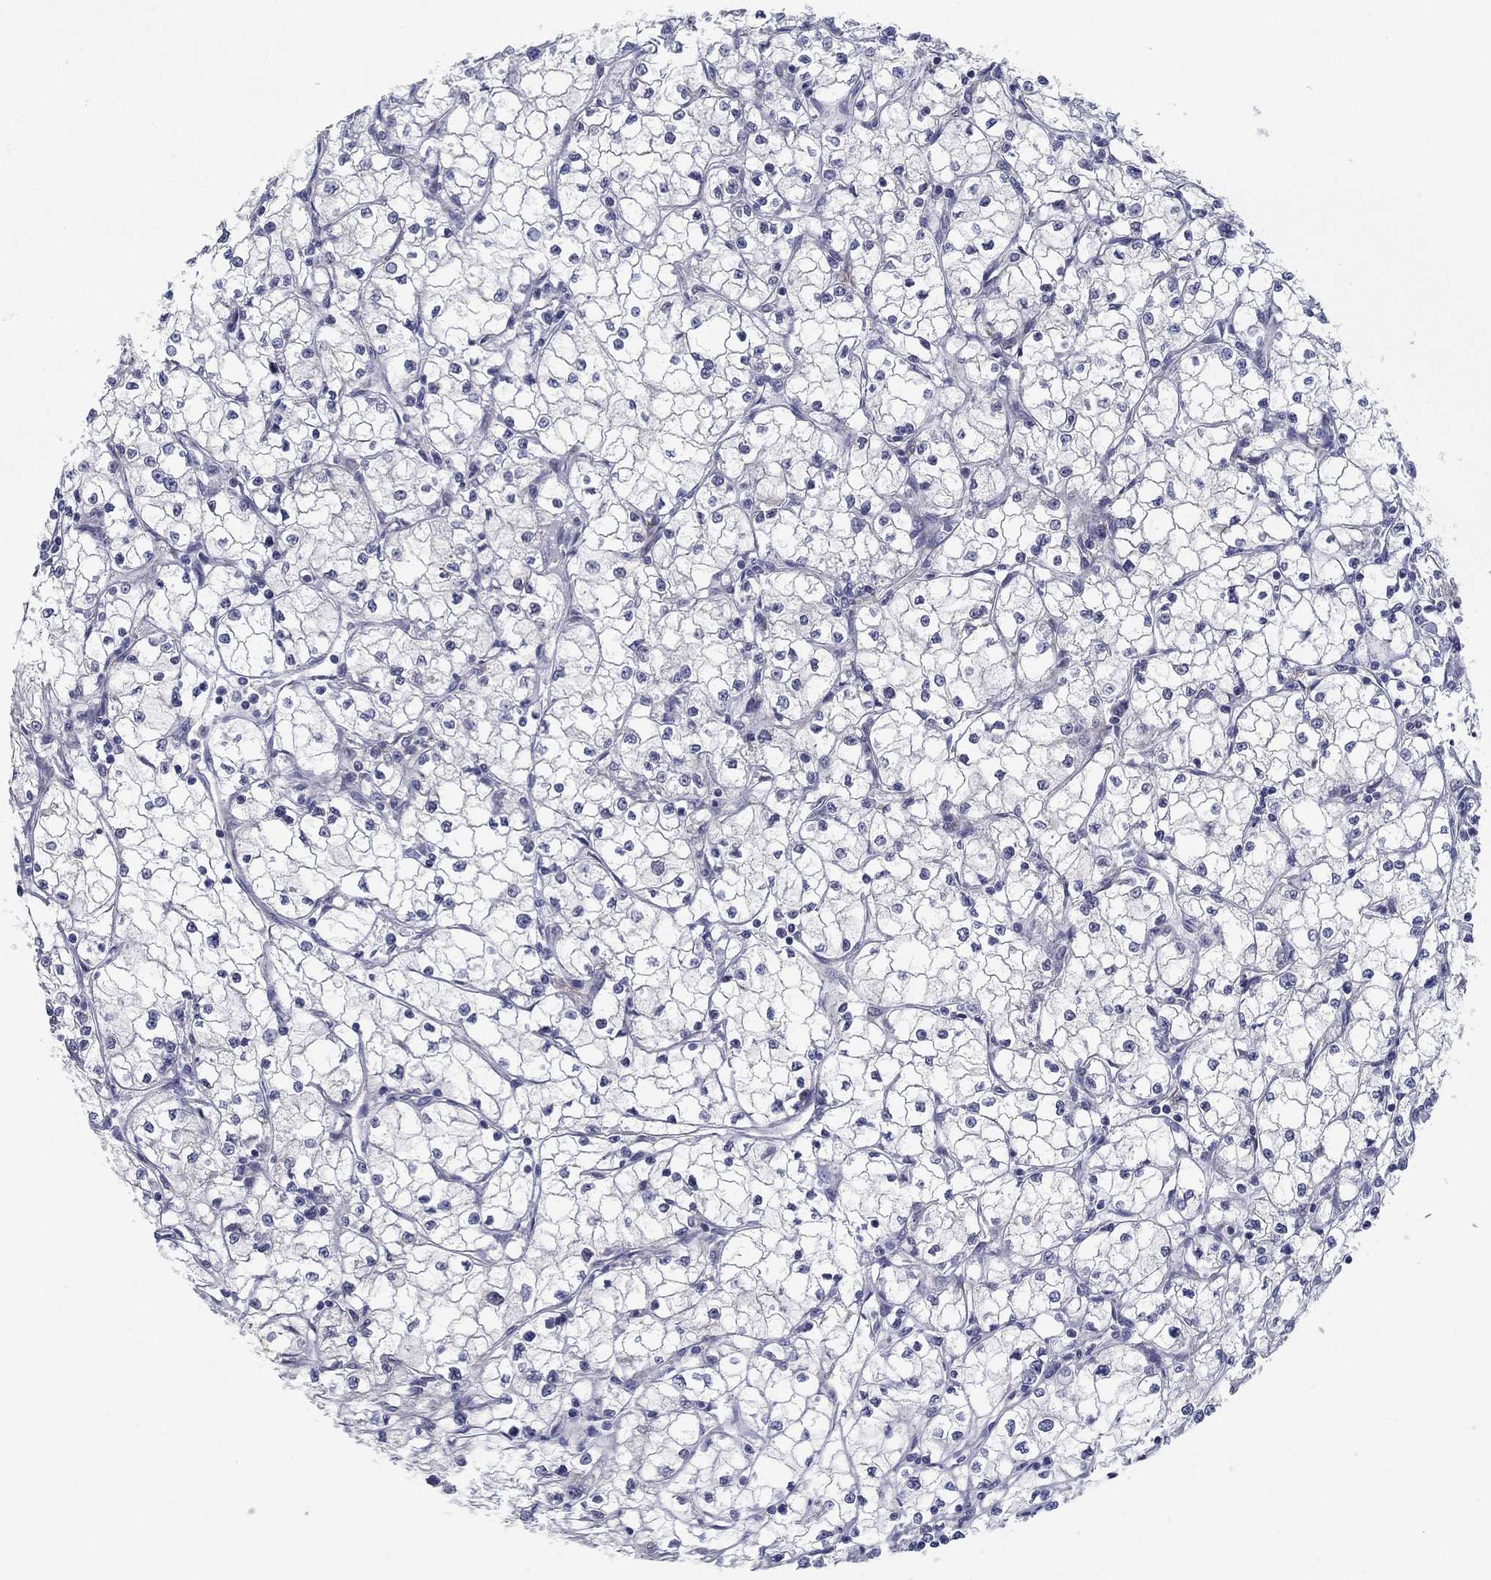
{"staining": {"intensity": "negative", "quantity": "none", "location": "none"}, "tissue": "renal cancer", "cell_type": "Tumor cells", "image_type": "cancer", "snomed": [{"axis": "morphology", "description": "Adenocarcinoma, NOS"}, {"axis": "topography", "description": "Kidney"}], "caption": "IHC of human renal cancer demonstrates no staining in tumor cells. The staining is performed using DAB brown chromogen with nuclei counter-stained in using hematoxylin.", "gene": "FXR1", "patient": {"sex": "male", "age": 67}}